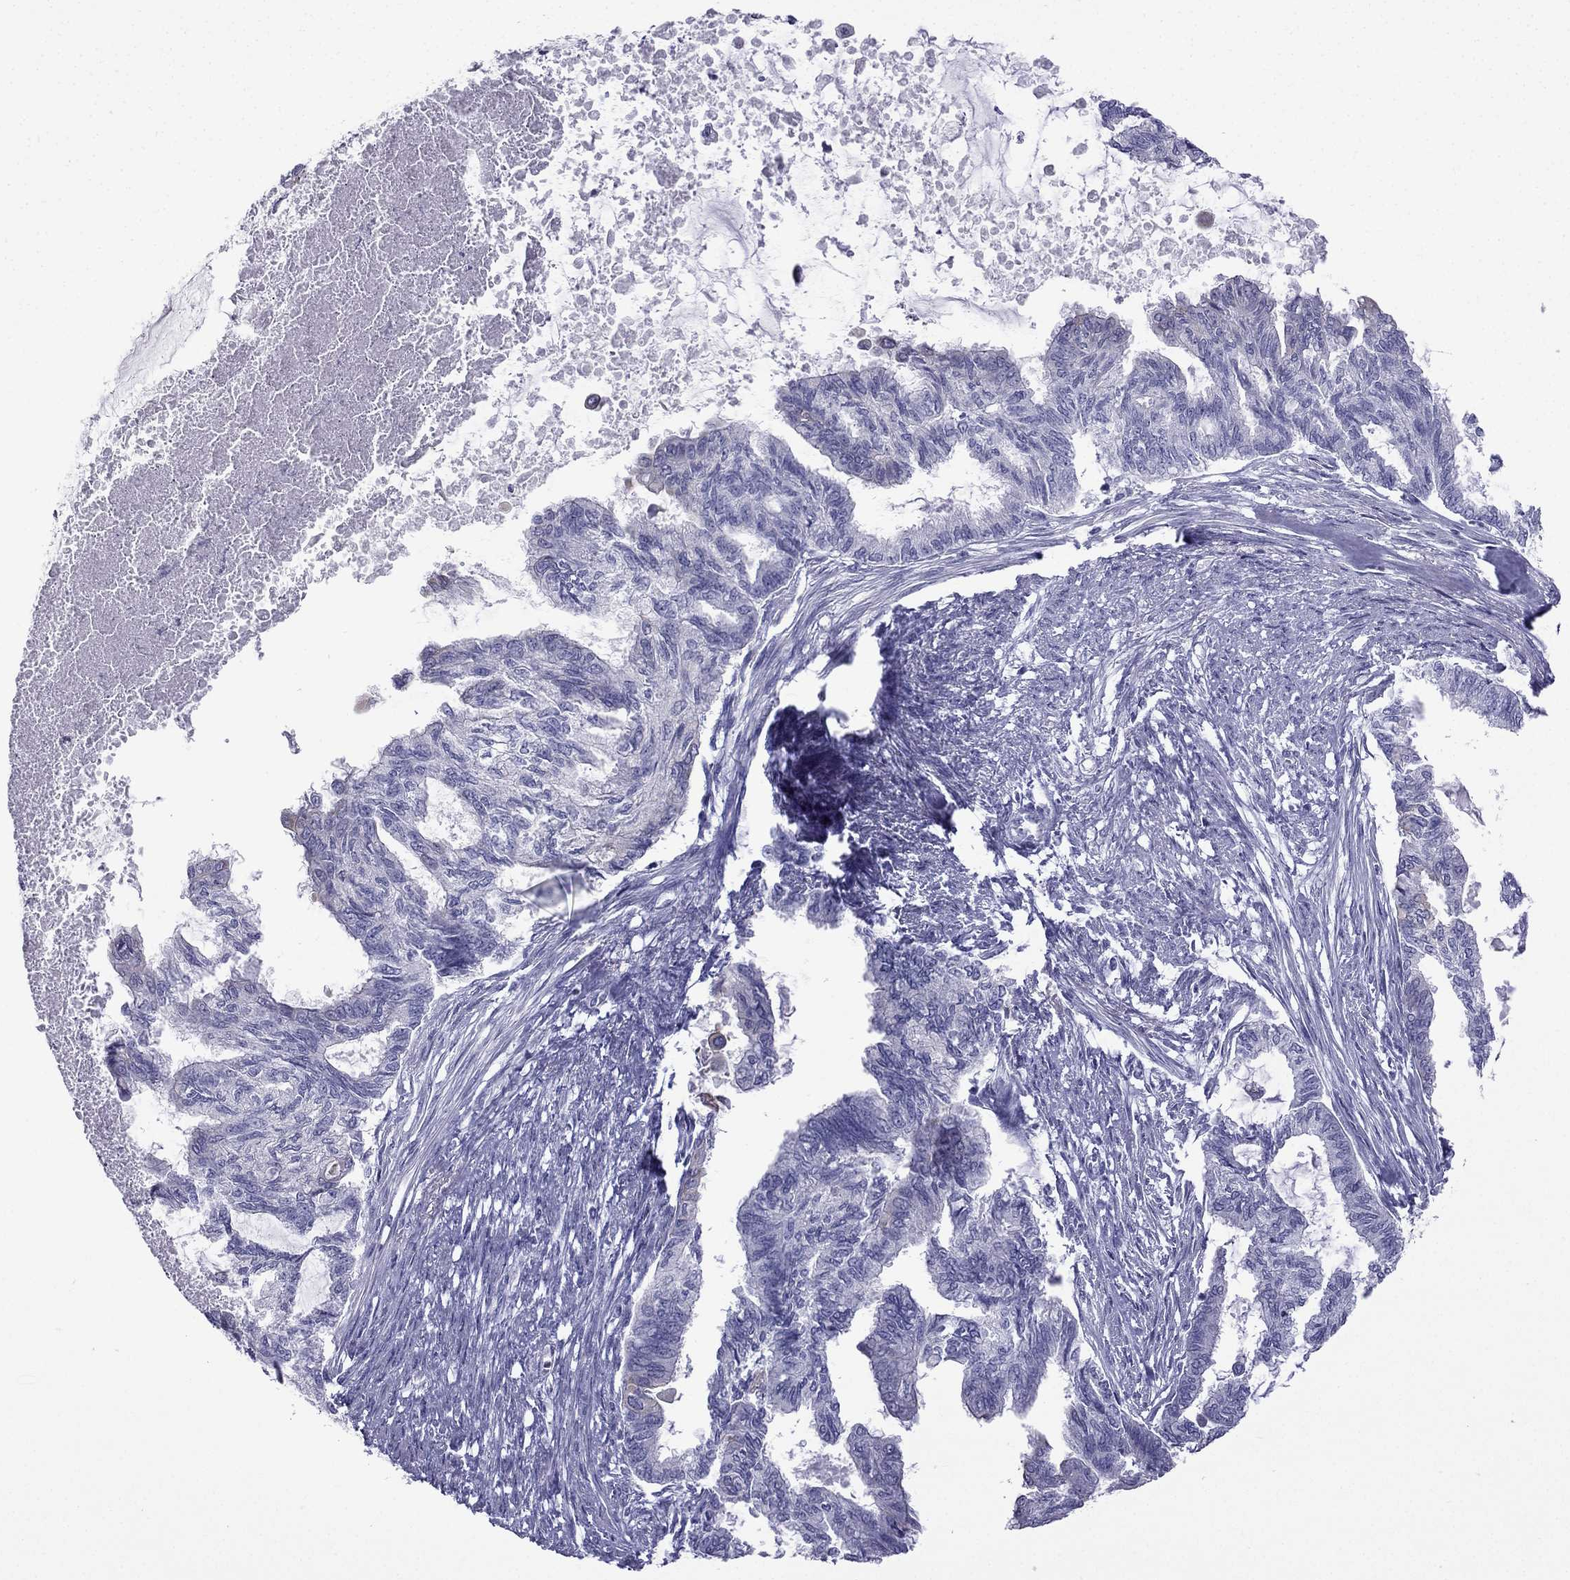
{"staining": {"intensity": "negative", "quantity": "none", "location": "none"}, "tissue": "endometrial cancer", "cell_type": "Tumor cells", "image_type": "cancer", "snomed": [{"axis": "morphology", "description": "Adenocarcinoma, NOS"}, {"axis": "topography", "description": "Endometrium"}], "caption": "Tumor cells show no significant staining in endometrial cancer (adenocarcinoma).", "gene": "GJA8", "patient": {"sex": "female", "age": 86}}